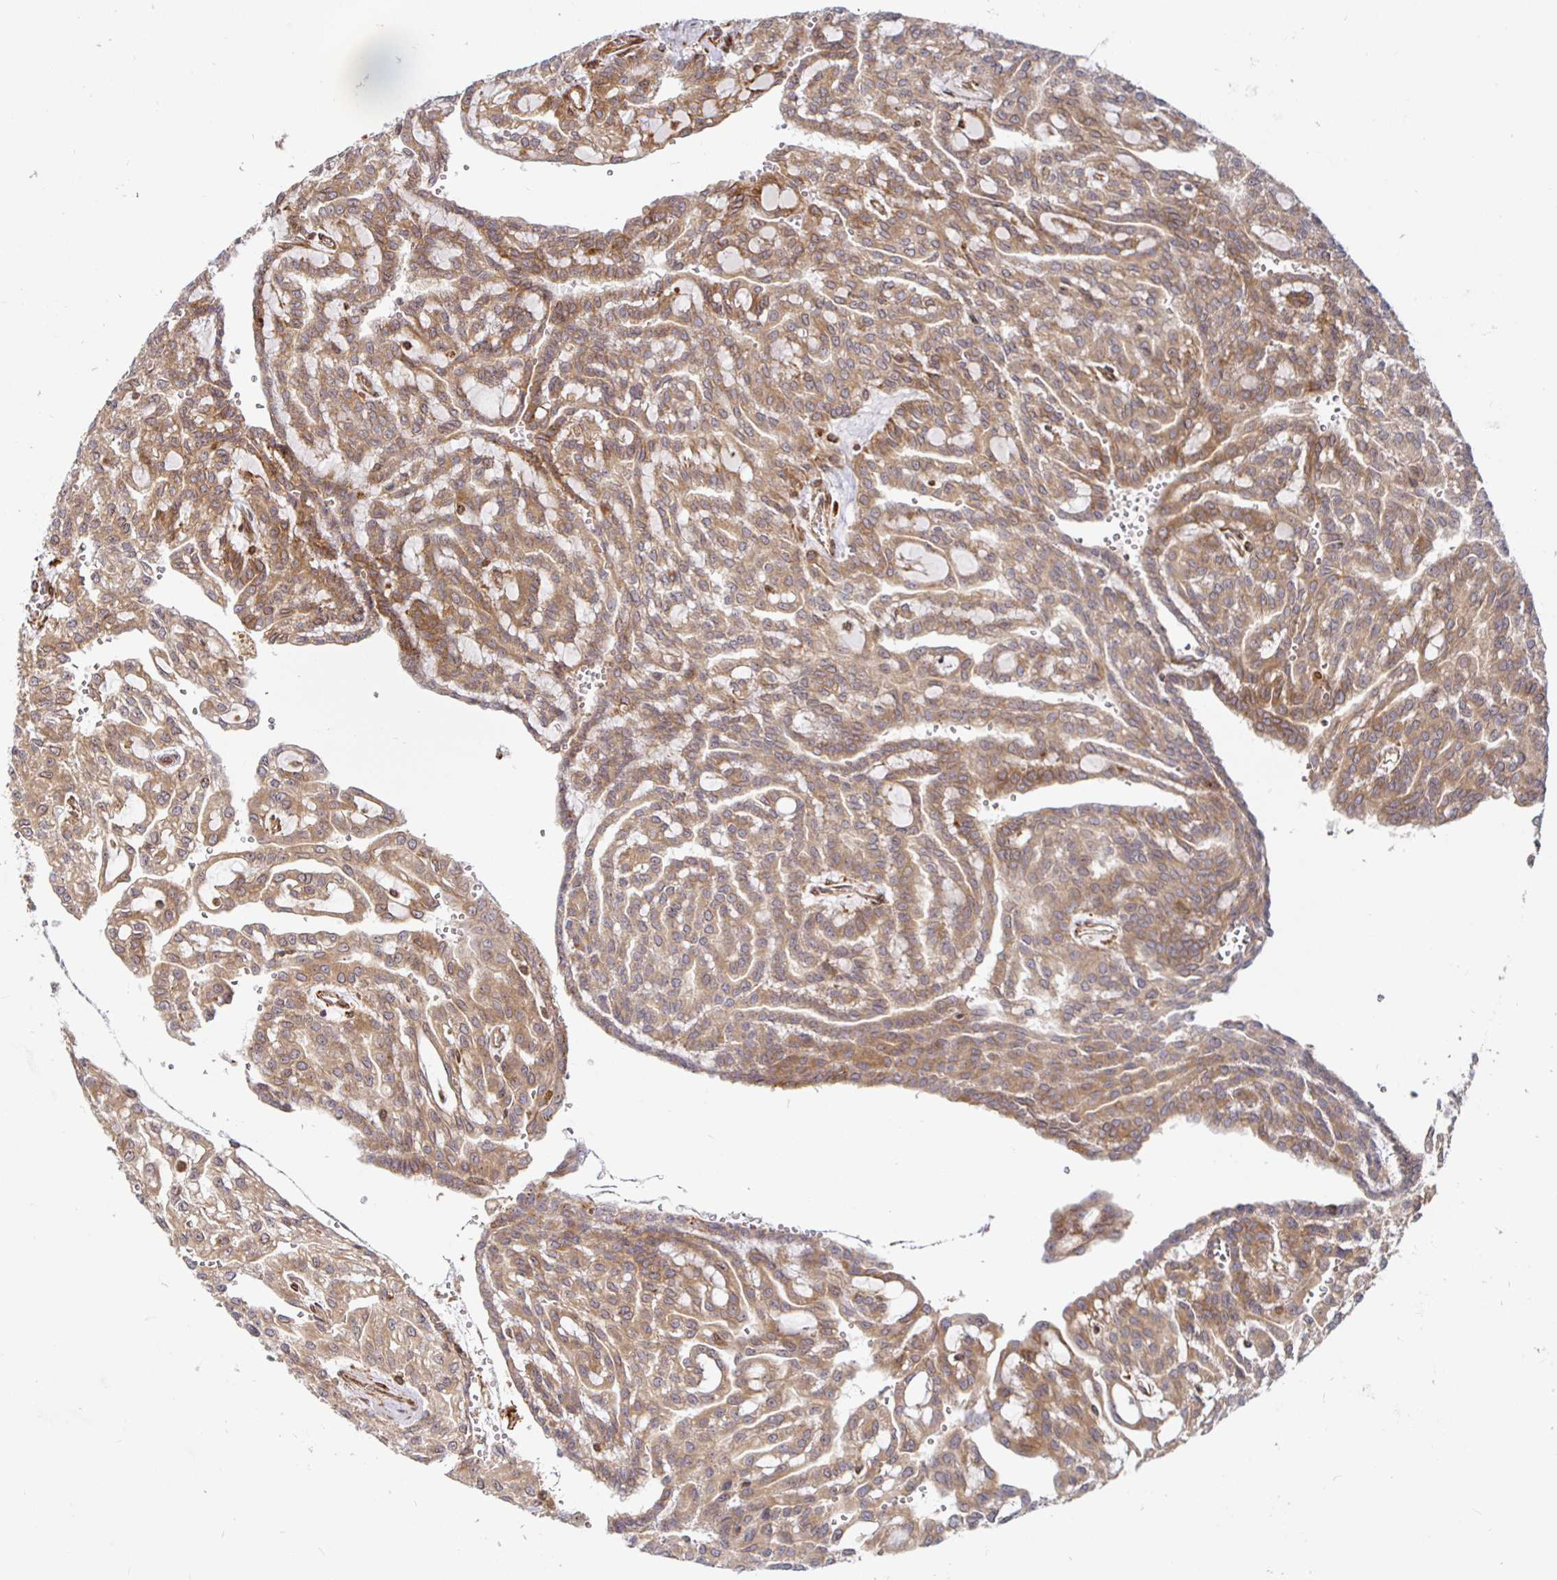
{"staining": {"intensity": "moderate", "quantity": ">75%", "location": "cytoplasmic/membranous"}, "tissue": "renal cancer", "cell_type": "Tumor cells", "image_type": "cancer", "snomed": [{"axis": "morphology", "description": "Adenocarcinoma, NOS"}, {"axis": "topography", "description": "Kidney"}], "caption": "A brown stain shows moderate cytoplasmic/membranous expression of a protein in human renal cancer tumor cells.", "gene": "STRAP", "patient": {"sex": "male", "age": 63}}